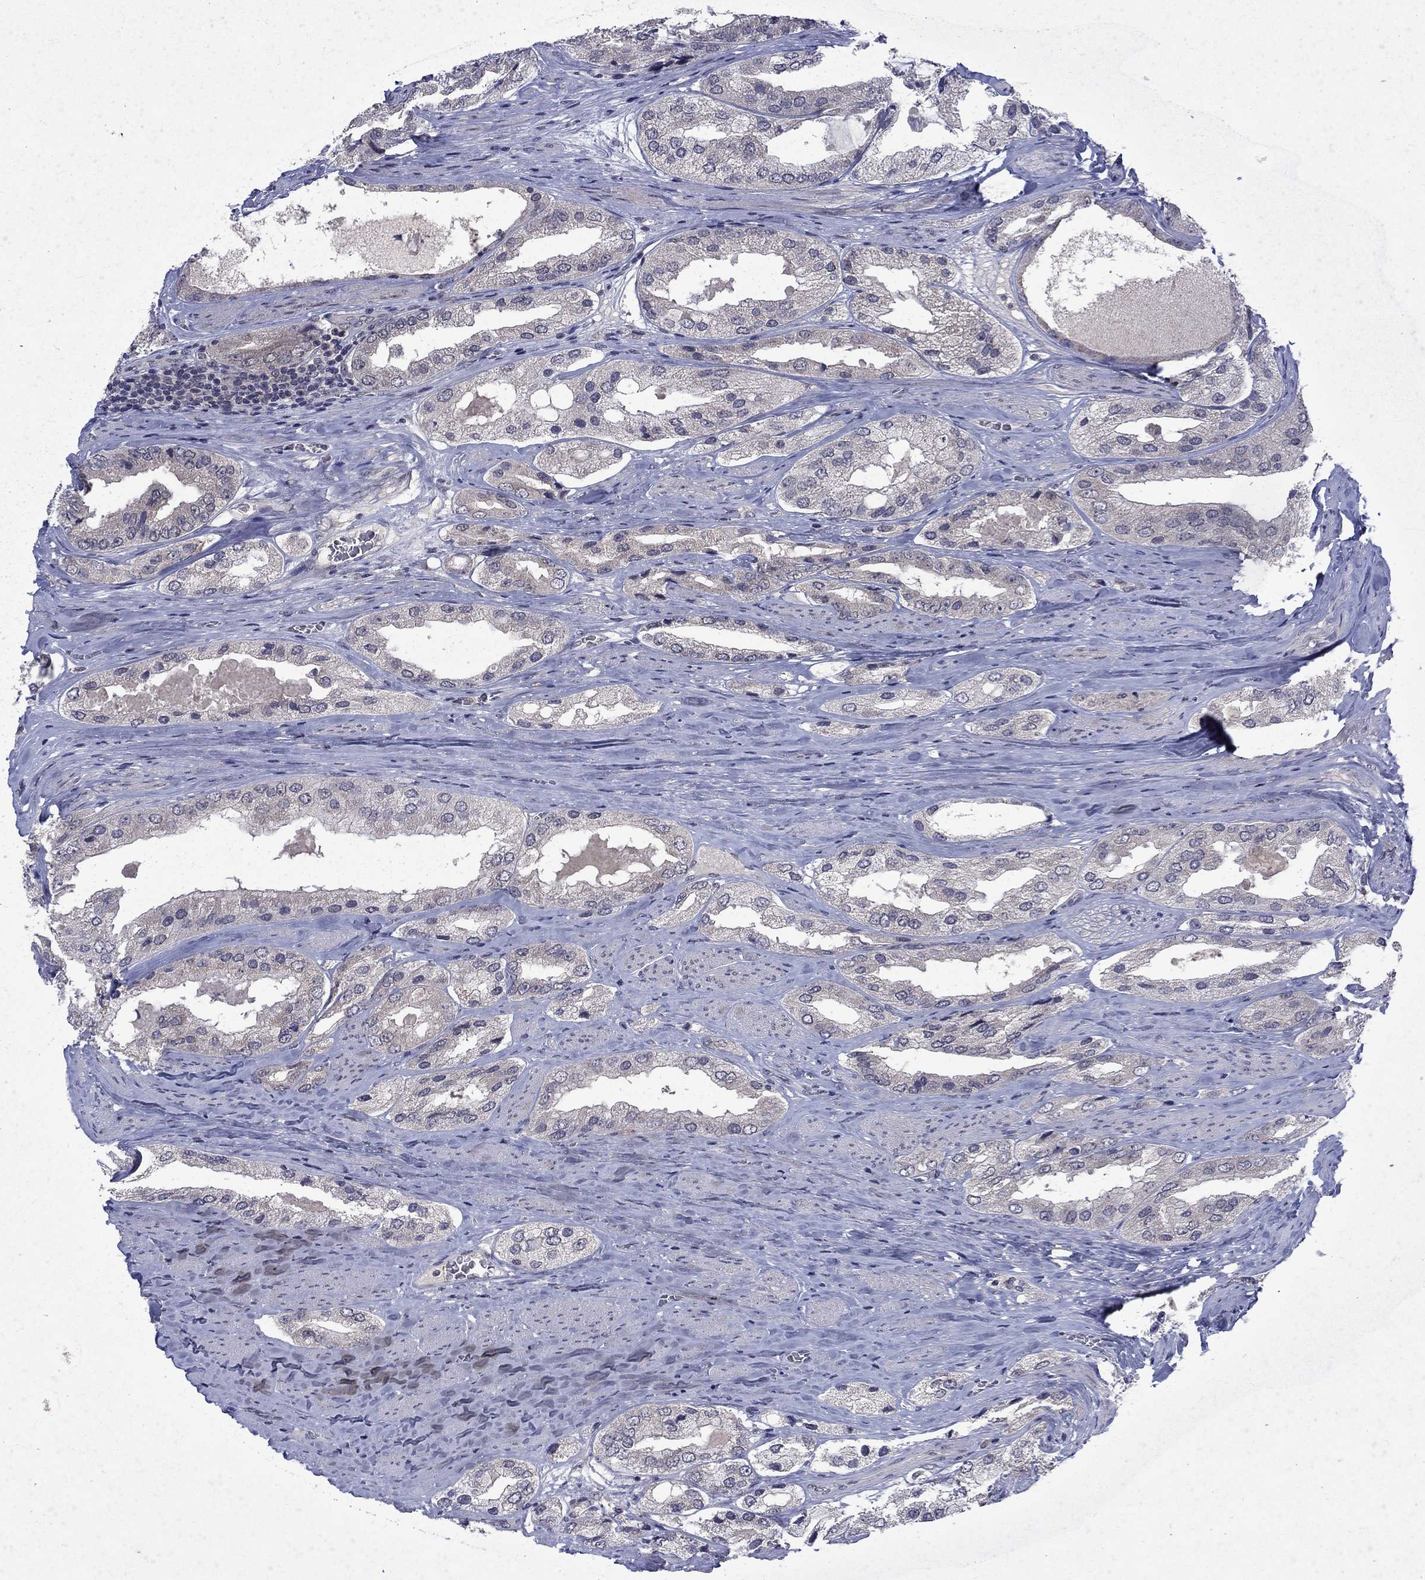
{"staining": {"intensity": "negative", "quantity": "none", "location": "none"}, "tissue": "prostate cancer", "cell_type": "Tumor cells", "image_type": "cancer", "snomed": [{"axis": "morphology", "description": "Adenocarcinoma, Low grade"}, {"axis": "topography", "description": "Prostate"}], "caption": "This is an immunohistochemistry (IHC) micrograph of adenocarcinoma (low-grade) (prostate). There is no expression in tumor cells.", "gene": "CHAT", "patient": {"sex": "male", "age": 69}}